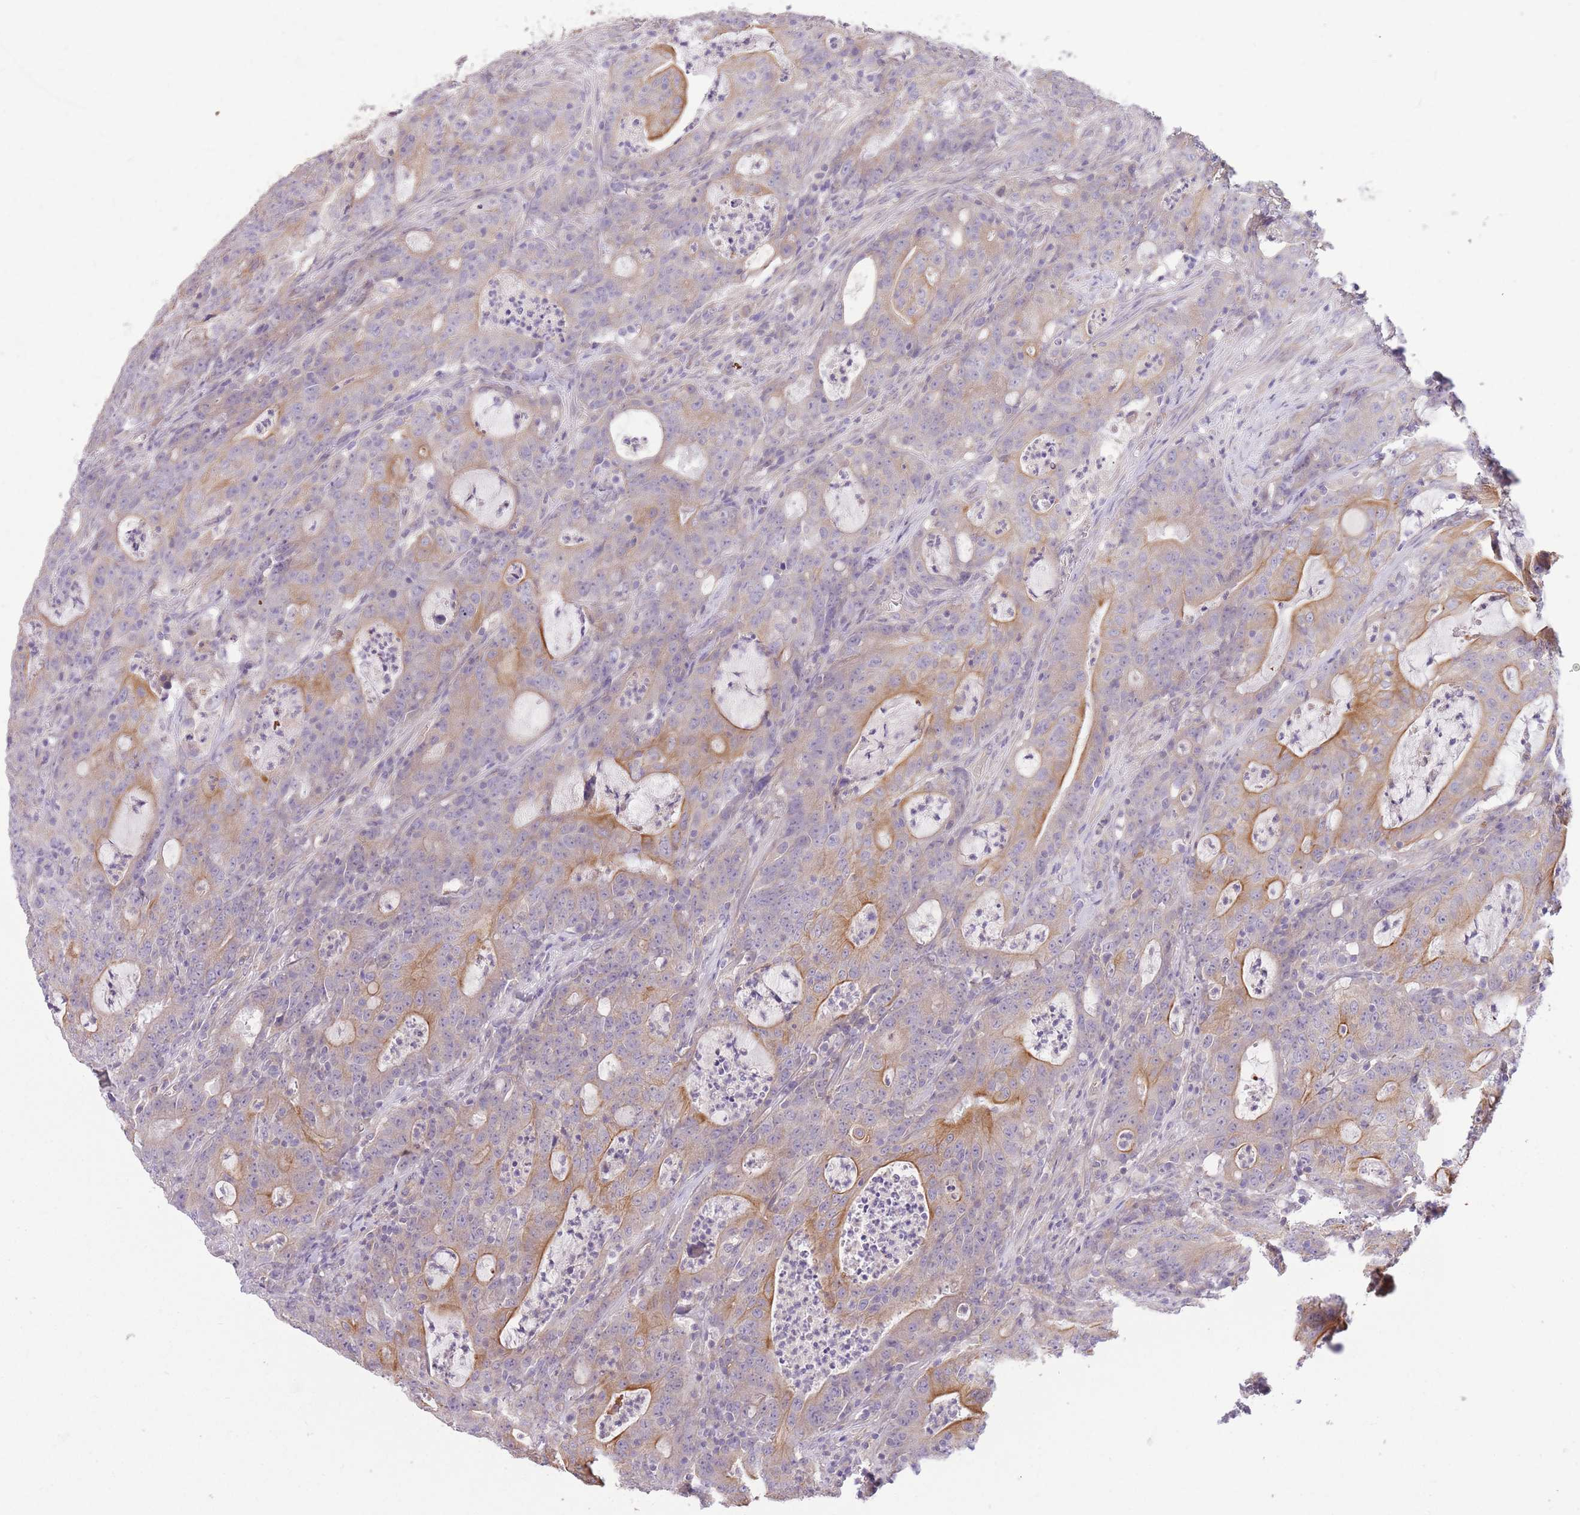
{"staining": {"intensity": "moderate", "quantity": "25%-75%", "location": "cytoplasmic/membranous"}, "tissue": "colorectal cancer", "cell_type": "Tumor cells", "image_type": "cancer", "snomed": [{"axis": "morphology", "description": "Adenocarcinoma, NOS"}, {"axis": "topography", "description": "Colon"}], "caption": "The photomicrograph reveals immunohistochemical staining of colorectal cancer. There is moderate cytoplasmic/membranous positivity is identified in about 25%-75% of tumor cells.", "gene": "REV1", "patient": {"sex": "male", "age": 83}}